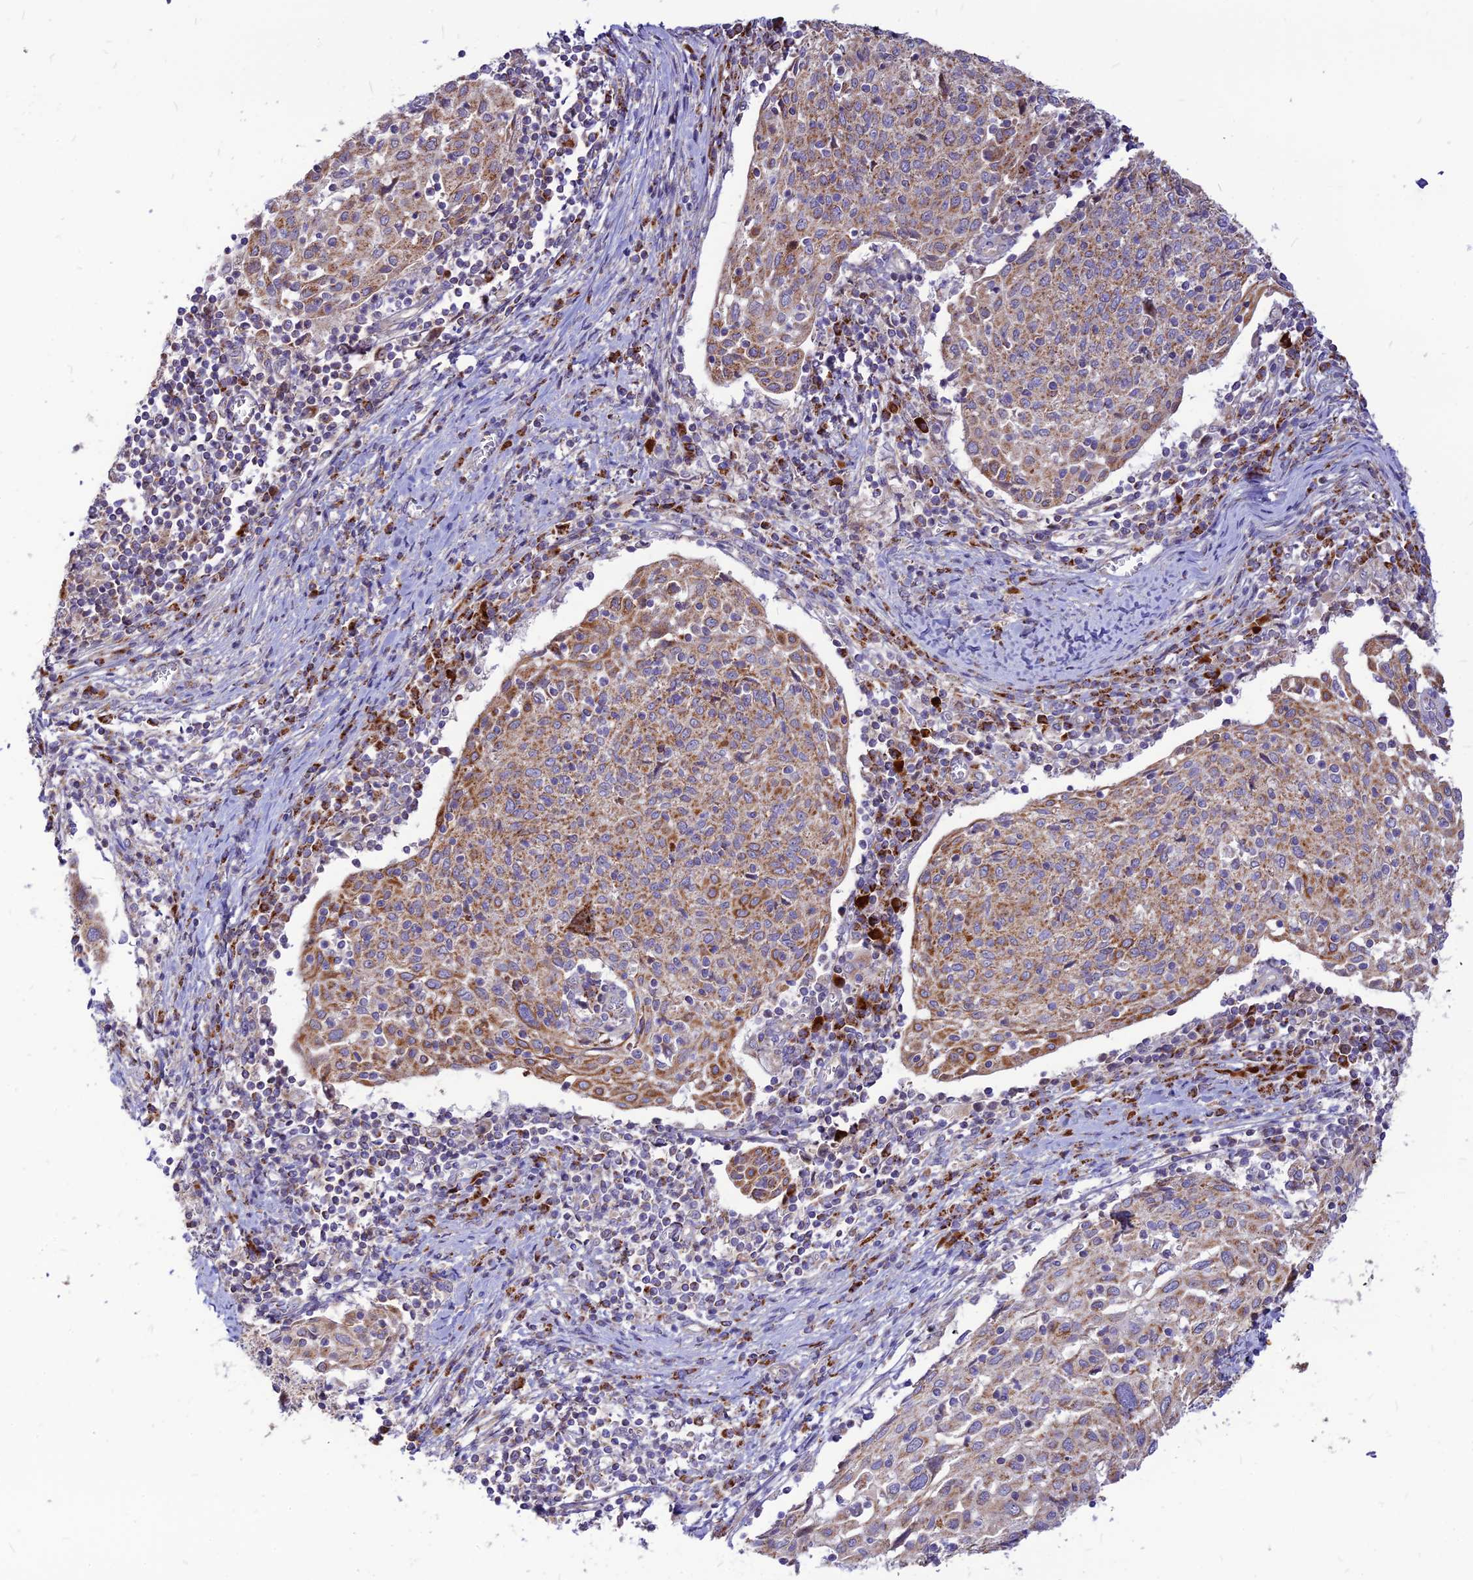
{"staining": {"intensity": "moderate", "quantity": "25%-75%", "location": "cytoplasmic/membranous"}, "tissue": "cervical cancer", "cell_type": "Tumor cells", "image_type": "cancer", "snomed": [{"axis": "morphology", "description": "Squamous cell carcinoma, NOS"}, {"axis": "topography", "description": "Cervix"}], "caption": "An image of squamous cell carcinoma (cervical) stained for a protein shows moderate cytoplasmic/membranous brown staining in tumor cells.", "gene": "ECI1", "patient": {"sex": "female", "age": 52}}